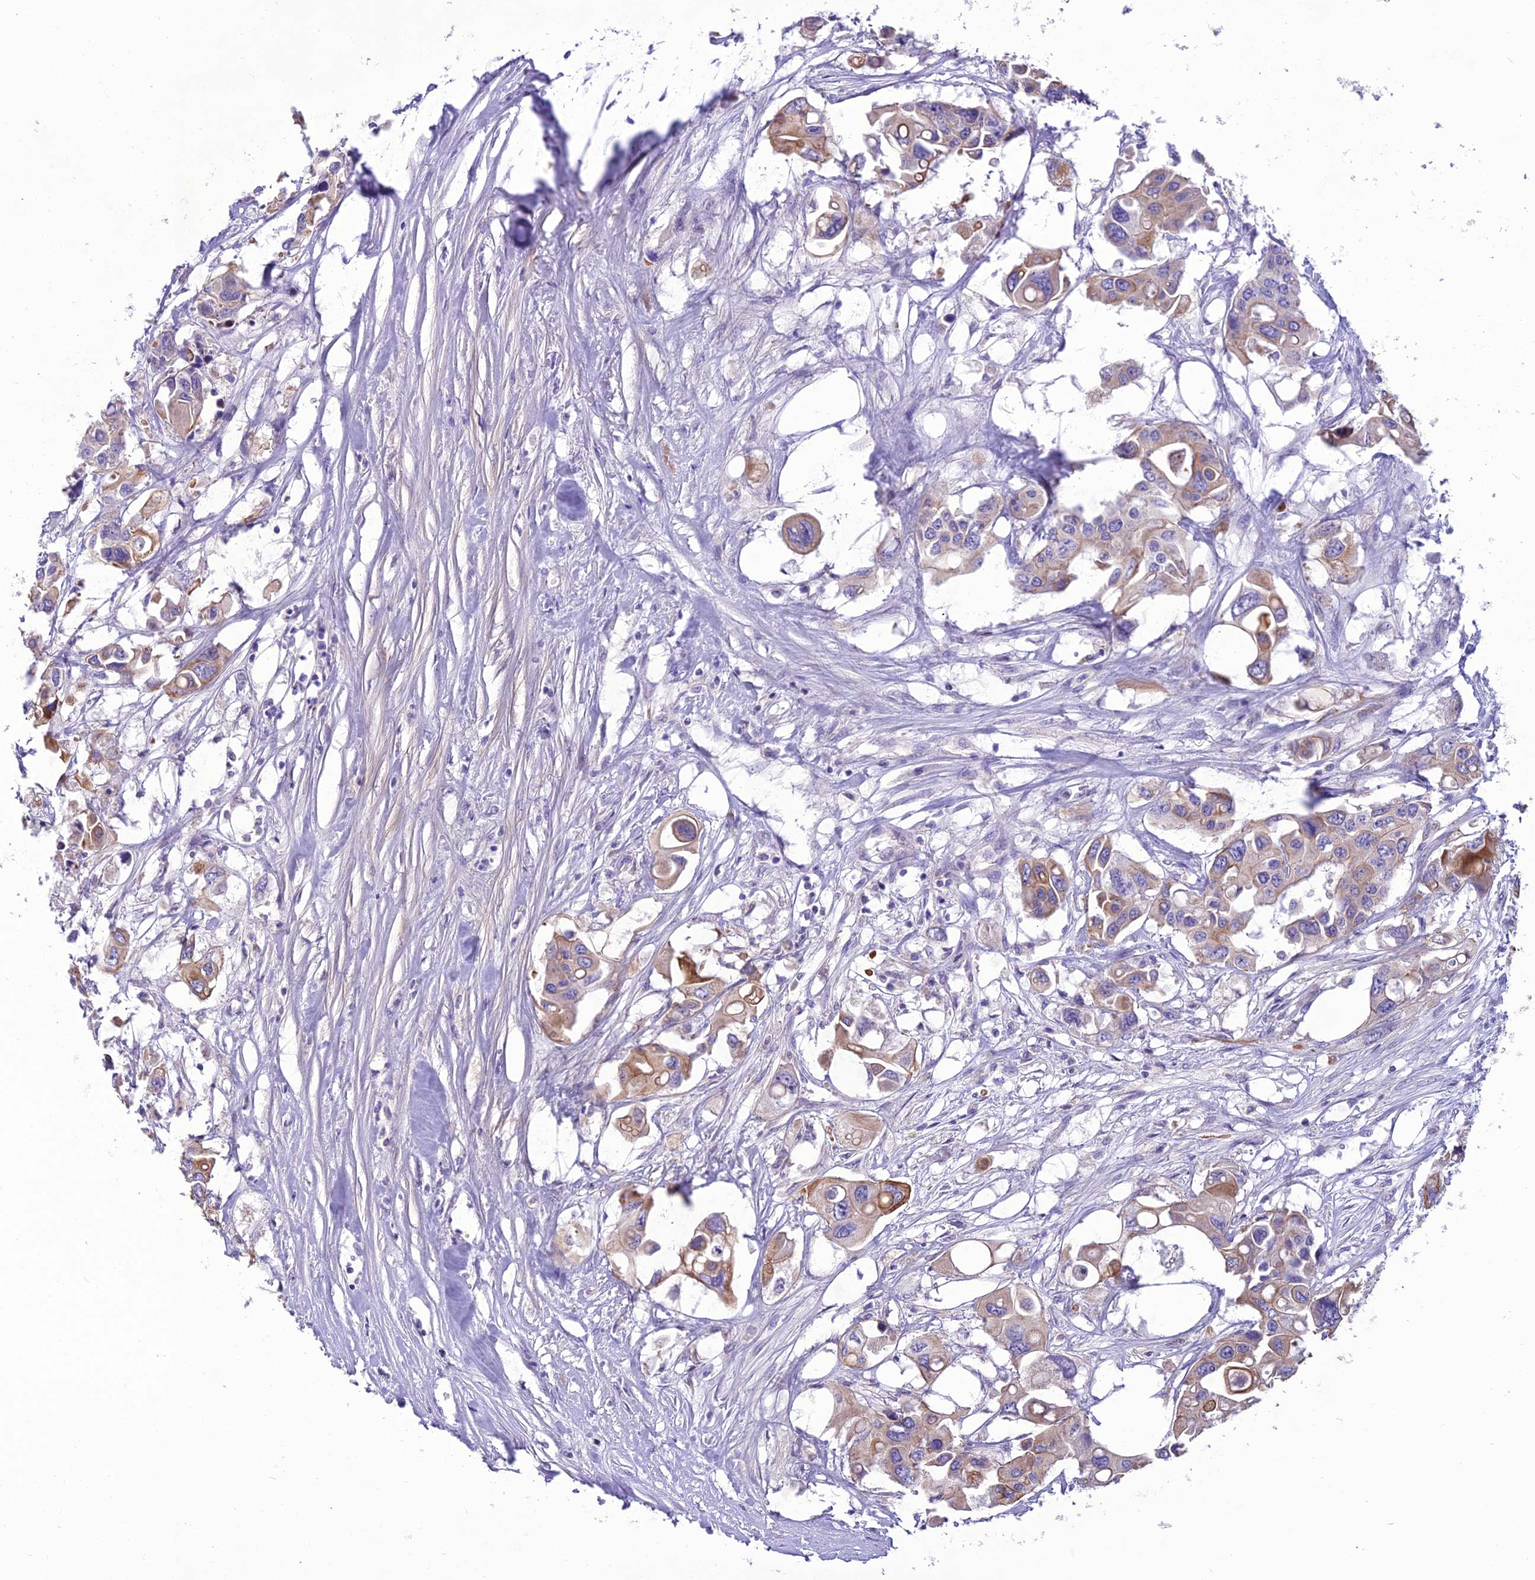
{"staining": {"intensity": "moderate", "quantity": "25%-75%", "location": "cytoplasmic/membranous"}, "tissue": "colorectal cancer", "cell_type": "Tumor cells", "image_type": "cancer", "snomed": [{"axis": "morphology", "description": "Adenocarcinoma, NOS"}, {"axis": "topography", "description": "Colon"}], "caption": "The photomicrograph exhibits a brown stain indicating the presence of a protein in the cytoplasmic/membranous of tumor cells in adenocarcinoma (colorectal).", "gene": "SCRT1", "patient": {"sex": "male", "age": 77}}